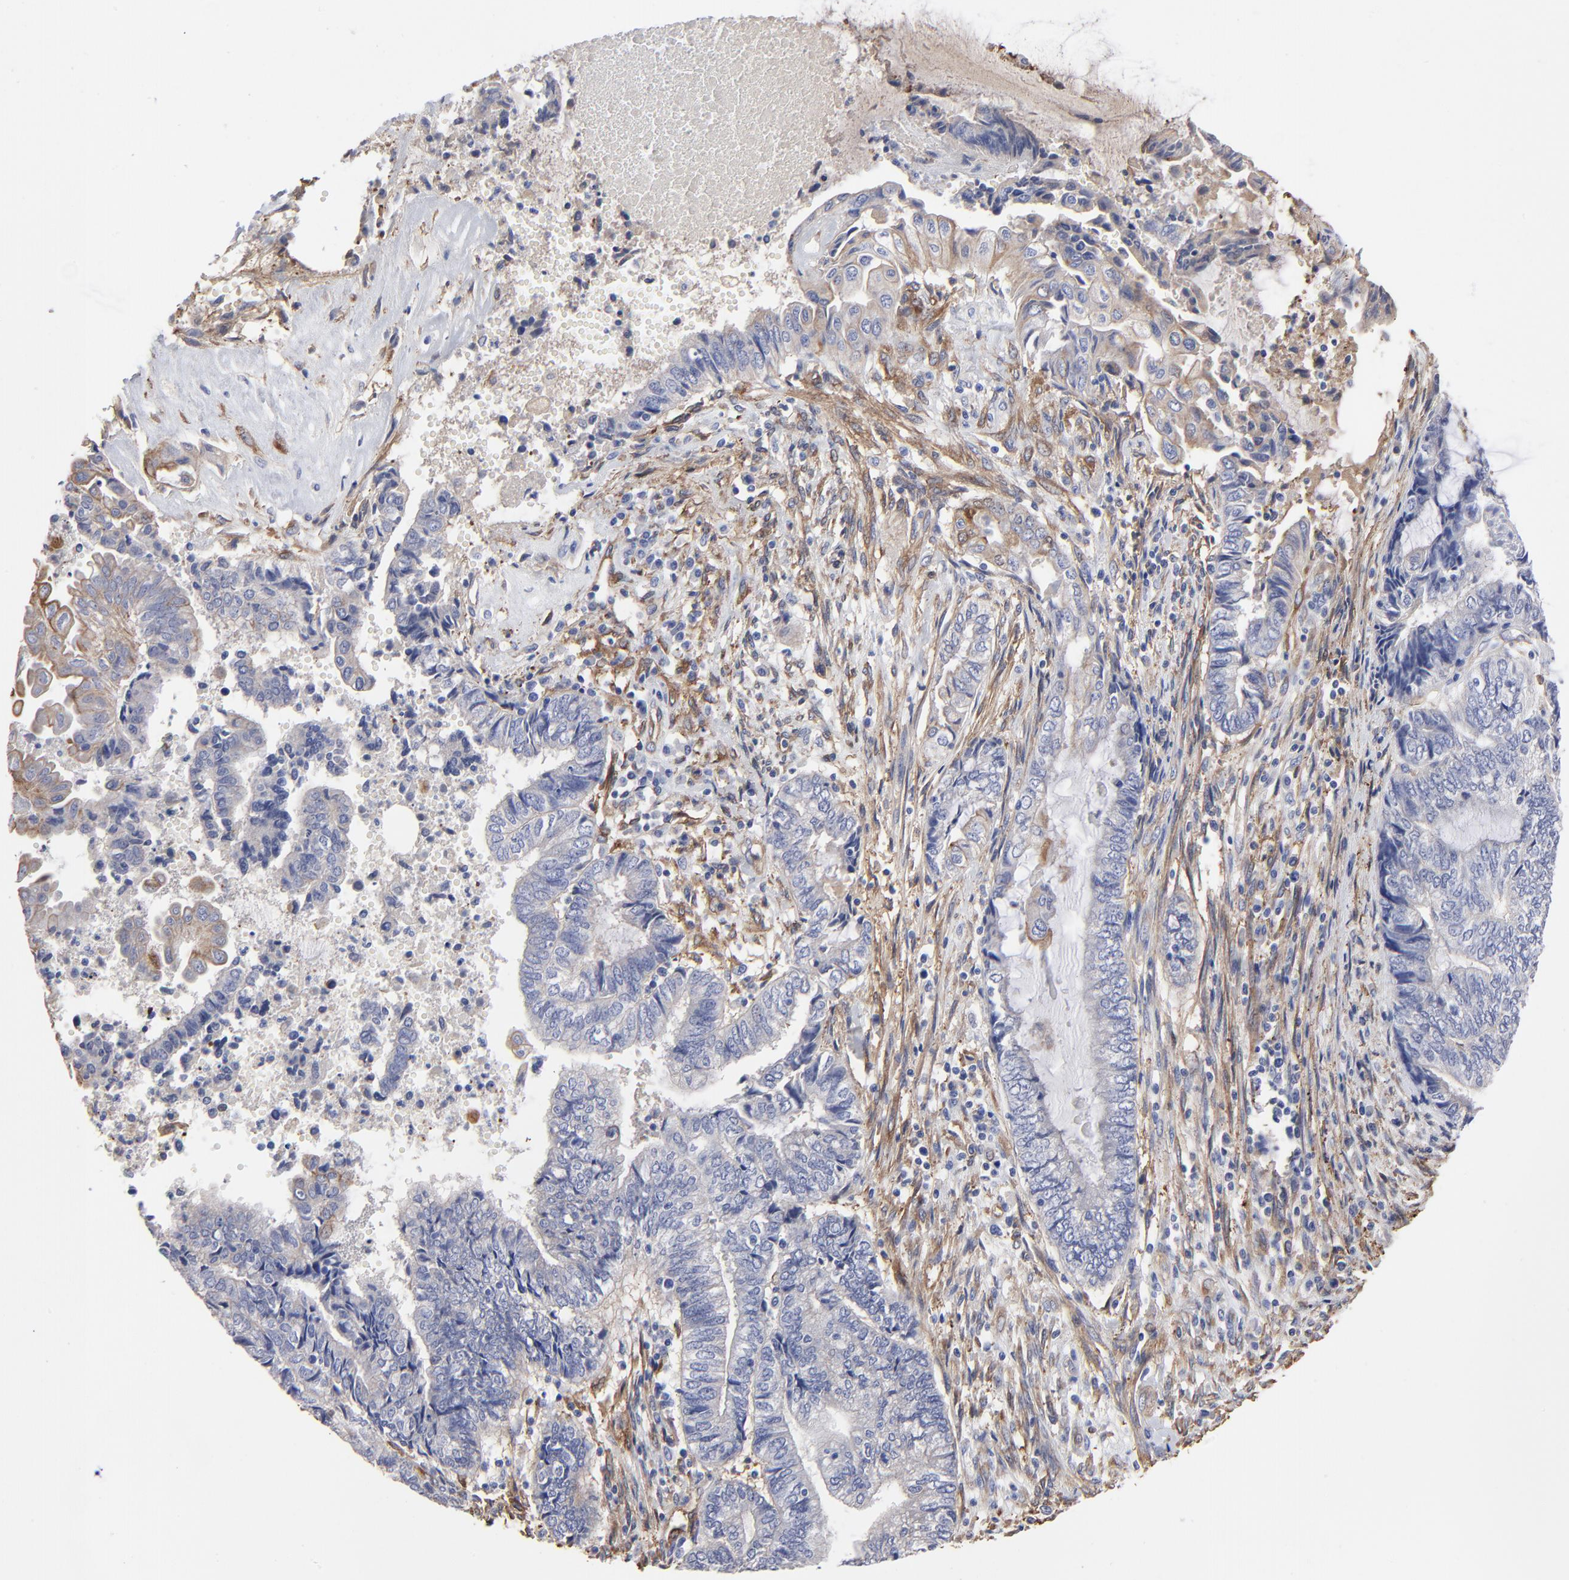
{"staining": {"intensity": "negative", "quantity": "none", "location": "none"}, "tissue": "endometrial cancer", "cell_type": "Tumor cells", "image_type": "cancer", "snomed": [{"axis": "morphology", "description": "Adenocarcinoma, NOS"}, {"axis": "topography", "description": "Uterus"}, {"axis": "topography", "description": "Endometrium"}], "caption": "Immunohistochemistry (IHC) photomicrograph of neoplastic tissue: human endometrial adenocarcinoma stained with DAB shows no significant protein expression in tumor cells.", "gene": "CILP", "patient": {"sex": "female", "age": 70}}